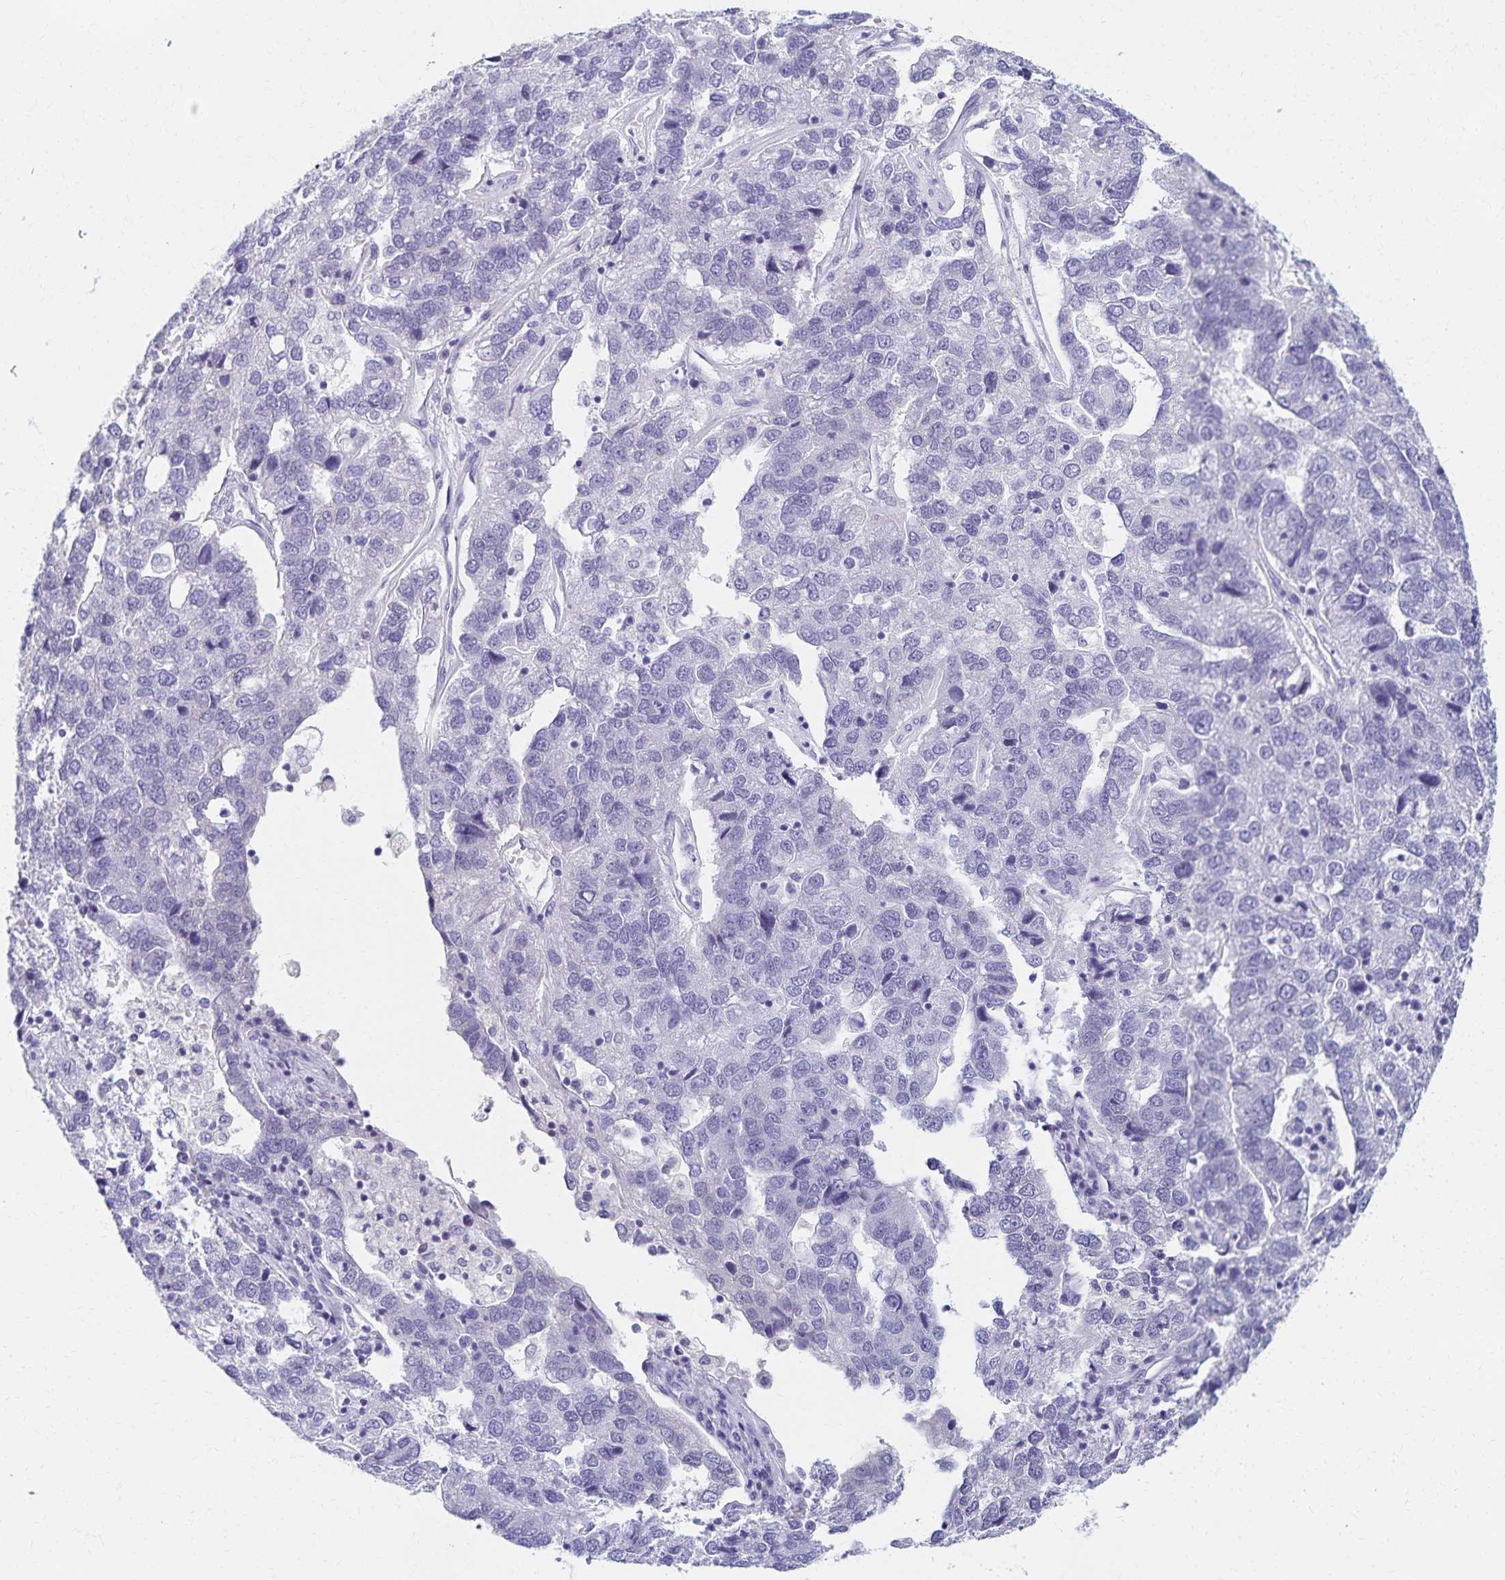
{"staining": {"intensity": "negative", "quantity": "none", "location": "none"}, "tissue": "pancreatic cancer", "cell_type": "Tumor cells", "image_type": "cancer", "snomed": [{"axis": "morphology", "description": "Adenocarcinoma, NOS"}, {"axis": "topography", "description": "Pancreas"}], "caption": "Adenocarcinoma (pancreatic) stained for a protein using immunohistochemistry reveals no expression tumor cells.", "gene": "C2orf50", "patient": {"sex": "female", "age": 61}}